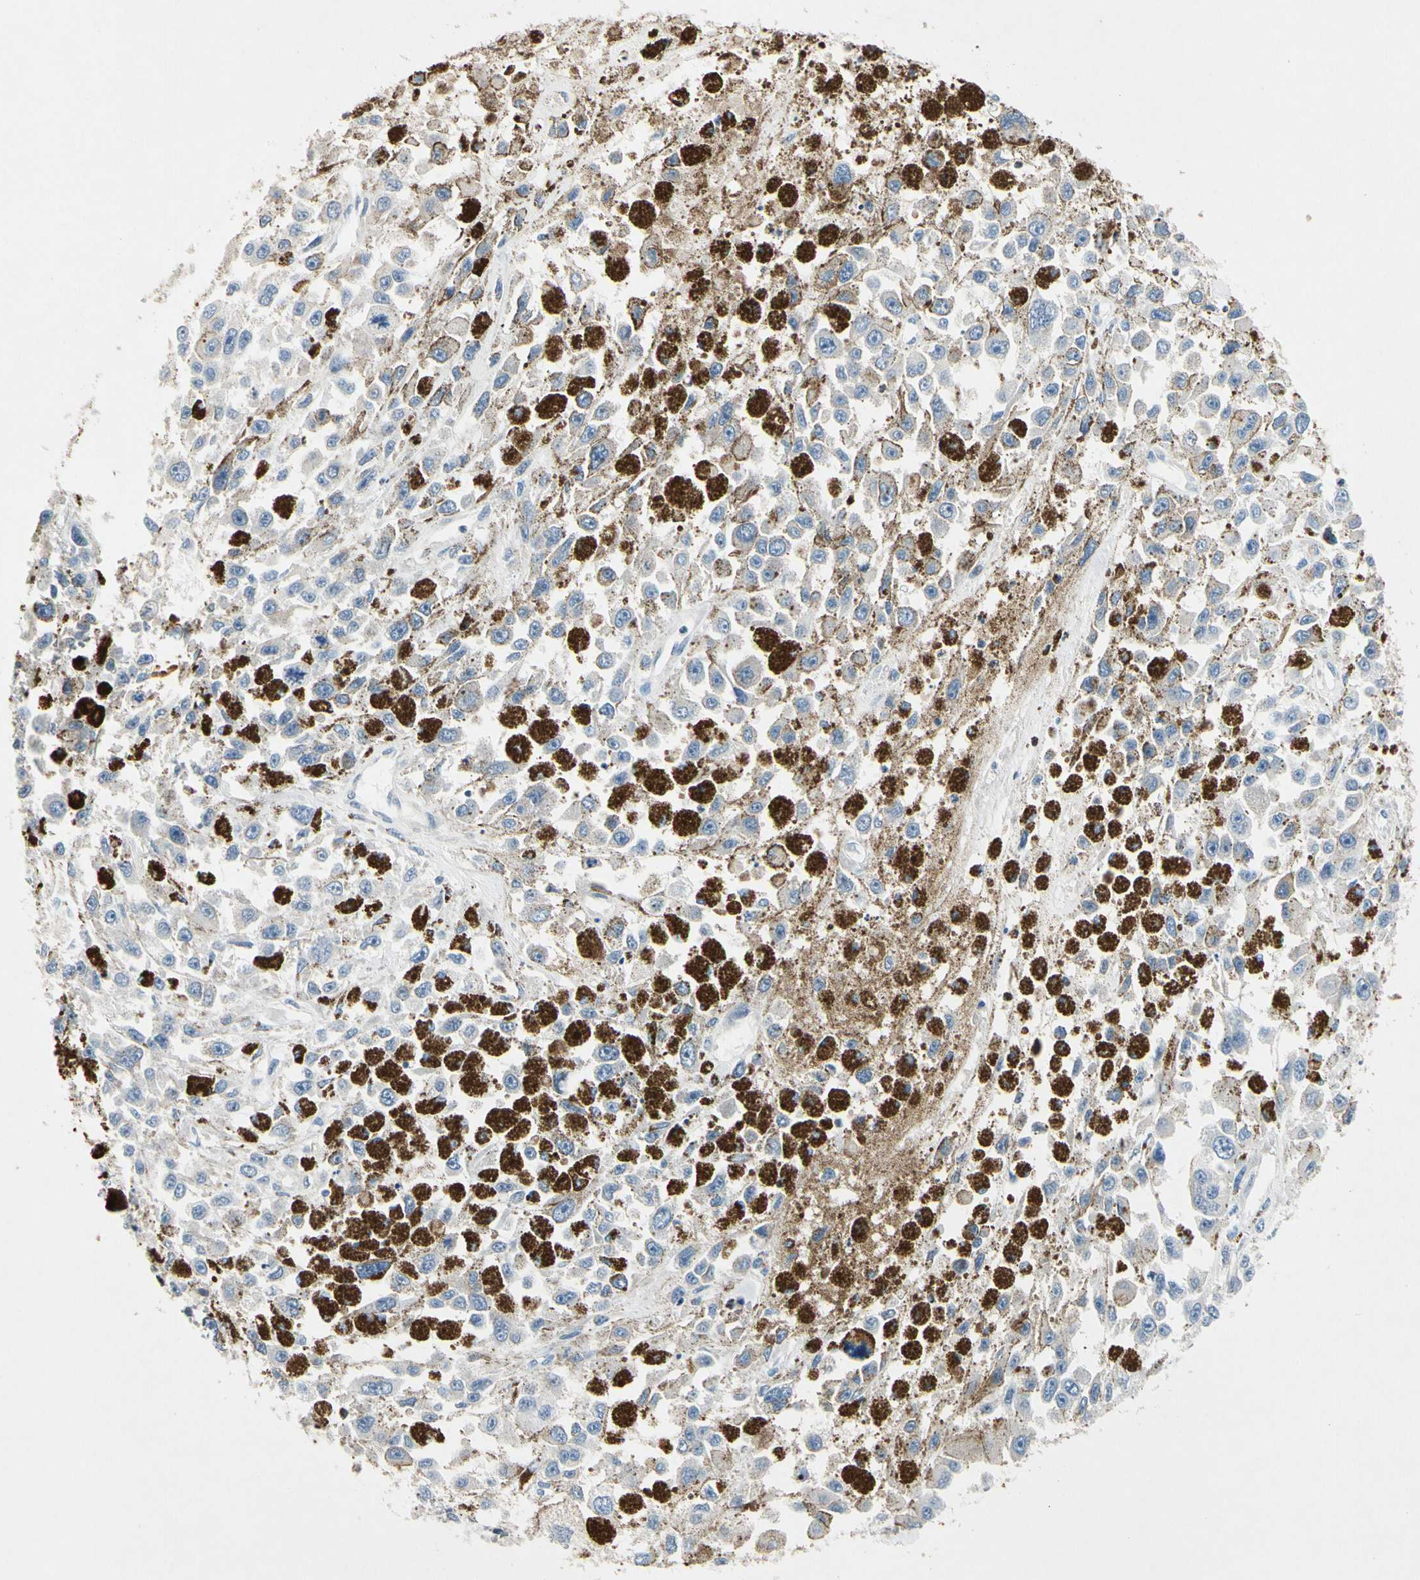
{"staining": {"intensity": "weak", "quantity": "25%-75%", "location": "cytoplasmic/membranous"}, "tissue": "melanoma", "cell_type": "Tumor cells", "image_type": "cancer", "snomed": [{"axis": "morphology", "description": "Malignant melanoma, Metastatic site"}, {"axis": "topography", "description": "Lymph node"}], "caption": "Immunohistochemistry (DAB (3,3'-diaminobenzidine)) staining of human malignant melanoma (metastatic site) reveals weak cytoplasmic/membranous protein expression in about 25%-75% of tumor cells. The protein of interest is shown in brown color, while the nuclei are stained blue.", "gene": "GAS6", "patient": {"sex": "male", "age": 59}}